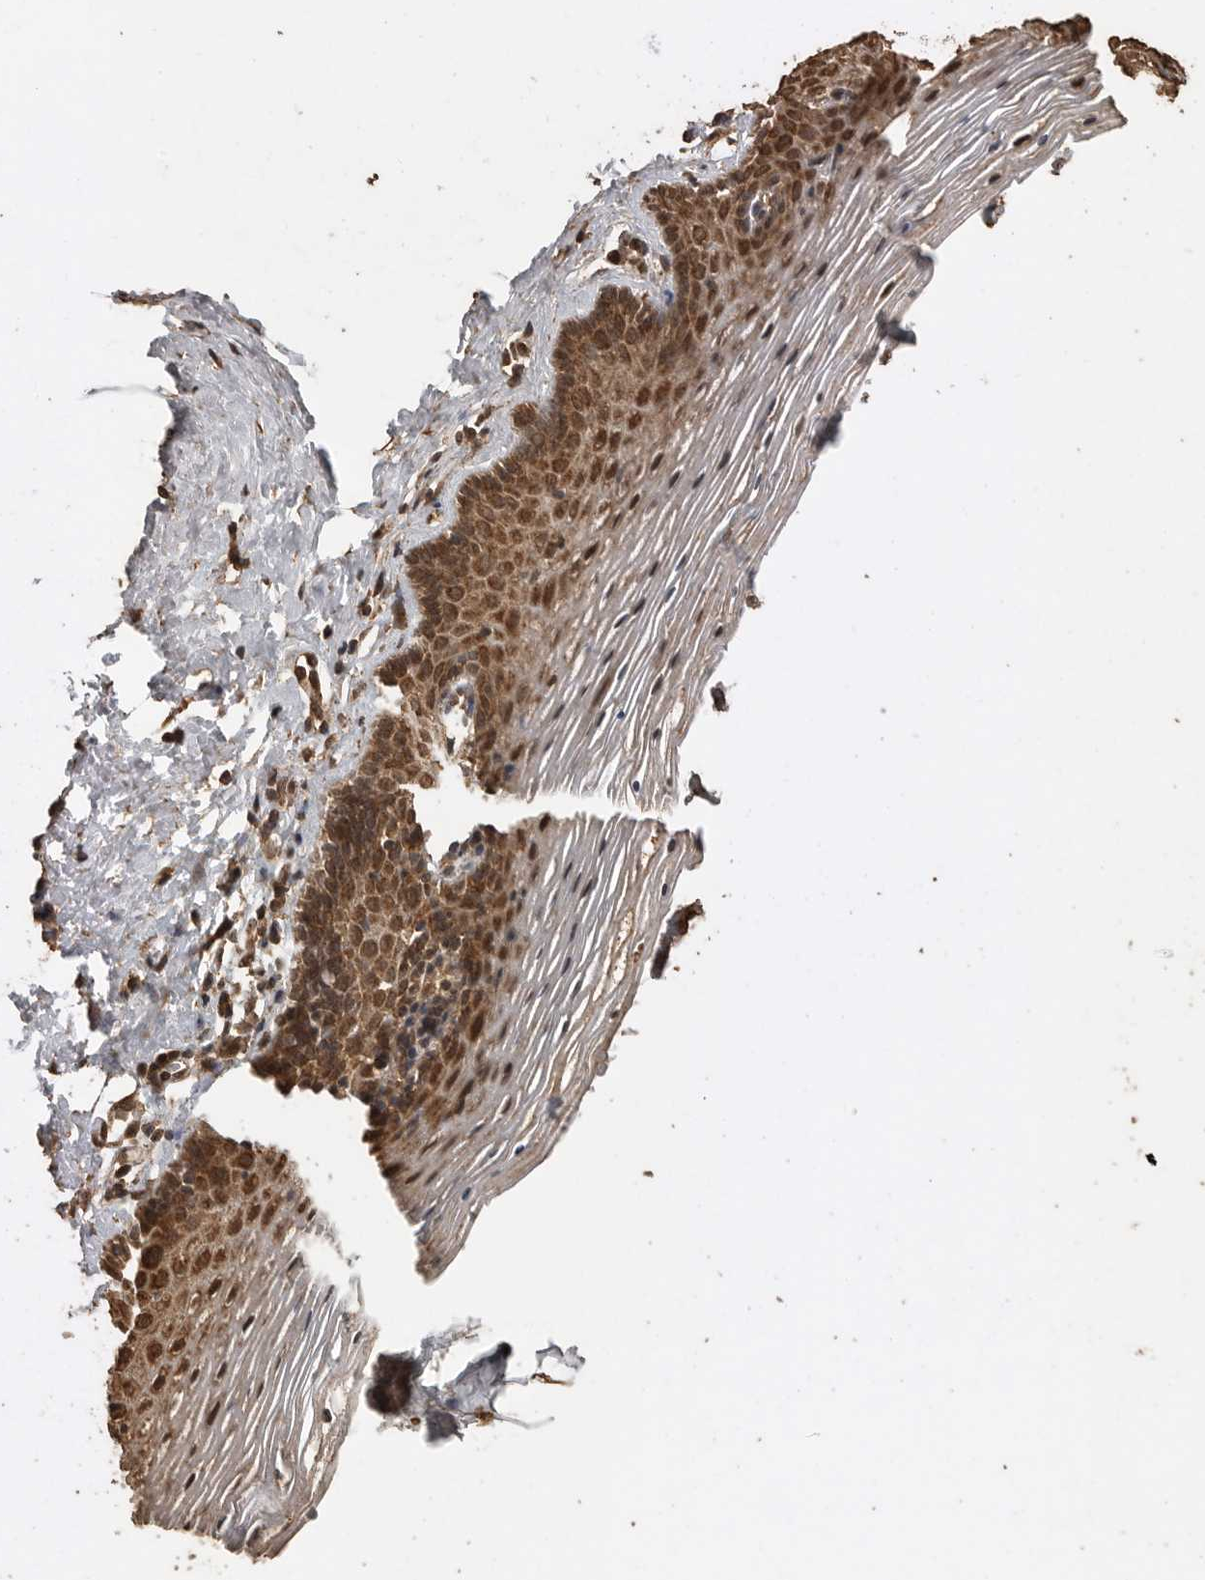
{"staining": {"intensity": "strong", "quantity": ">75%", "location": "cytoplasmic/membranous,nuclear"}, "tissue": "vagina", "cell_type": "Squamous epithelial cells", "image_type": "normal", "snomed": [{"axis": "morphology", "description": "Normal tissue, NOS"}, {"axis": "topography", "description": "Vagina"}], "caption": "IHC of normal human vagina reveals high levels of strong cytoplasmic/membranous,nuclear positivity in approximately >75% of squamous epithelial cells.", "gene": "PINK1", "patient": {"sex": "female", "age": 32}}